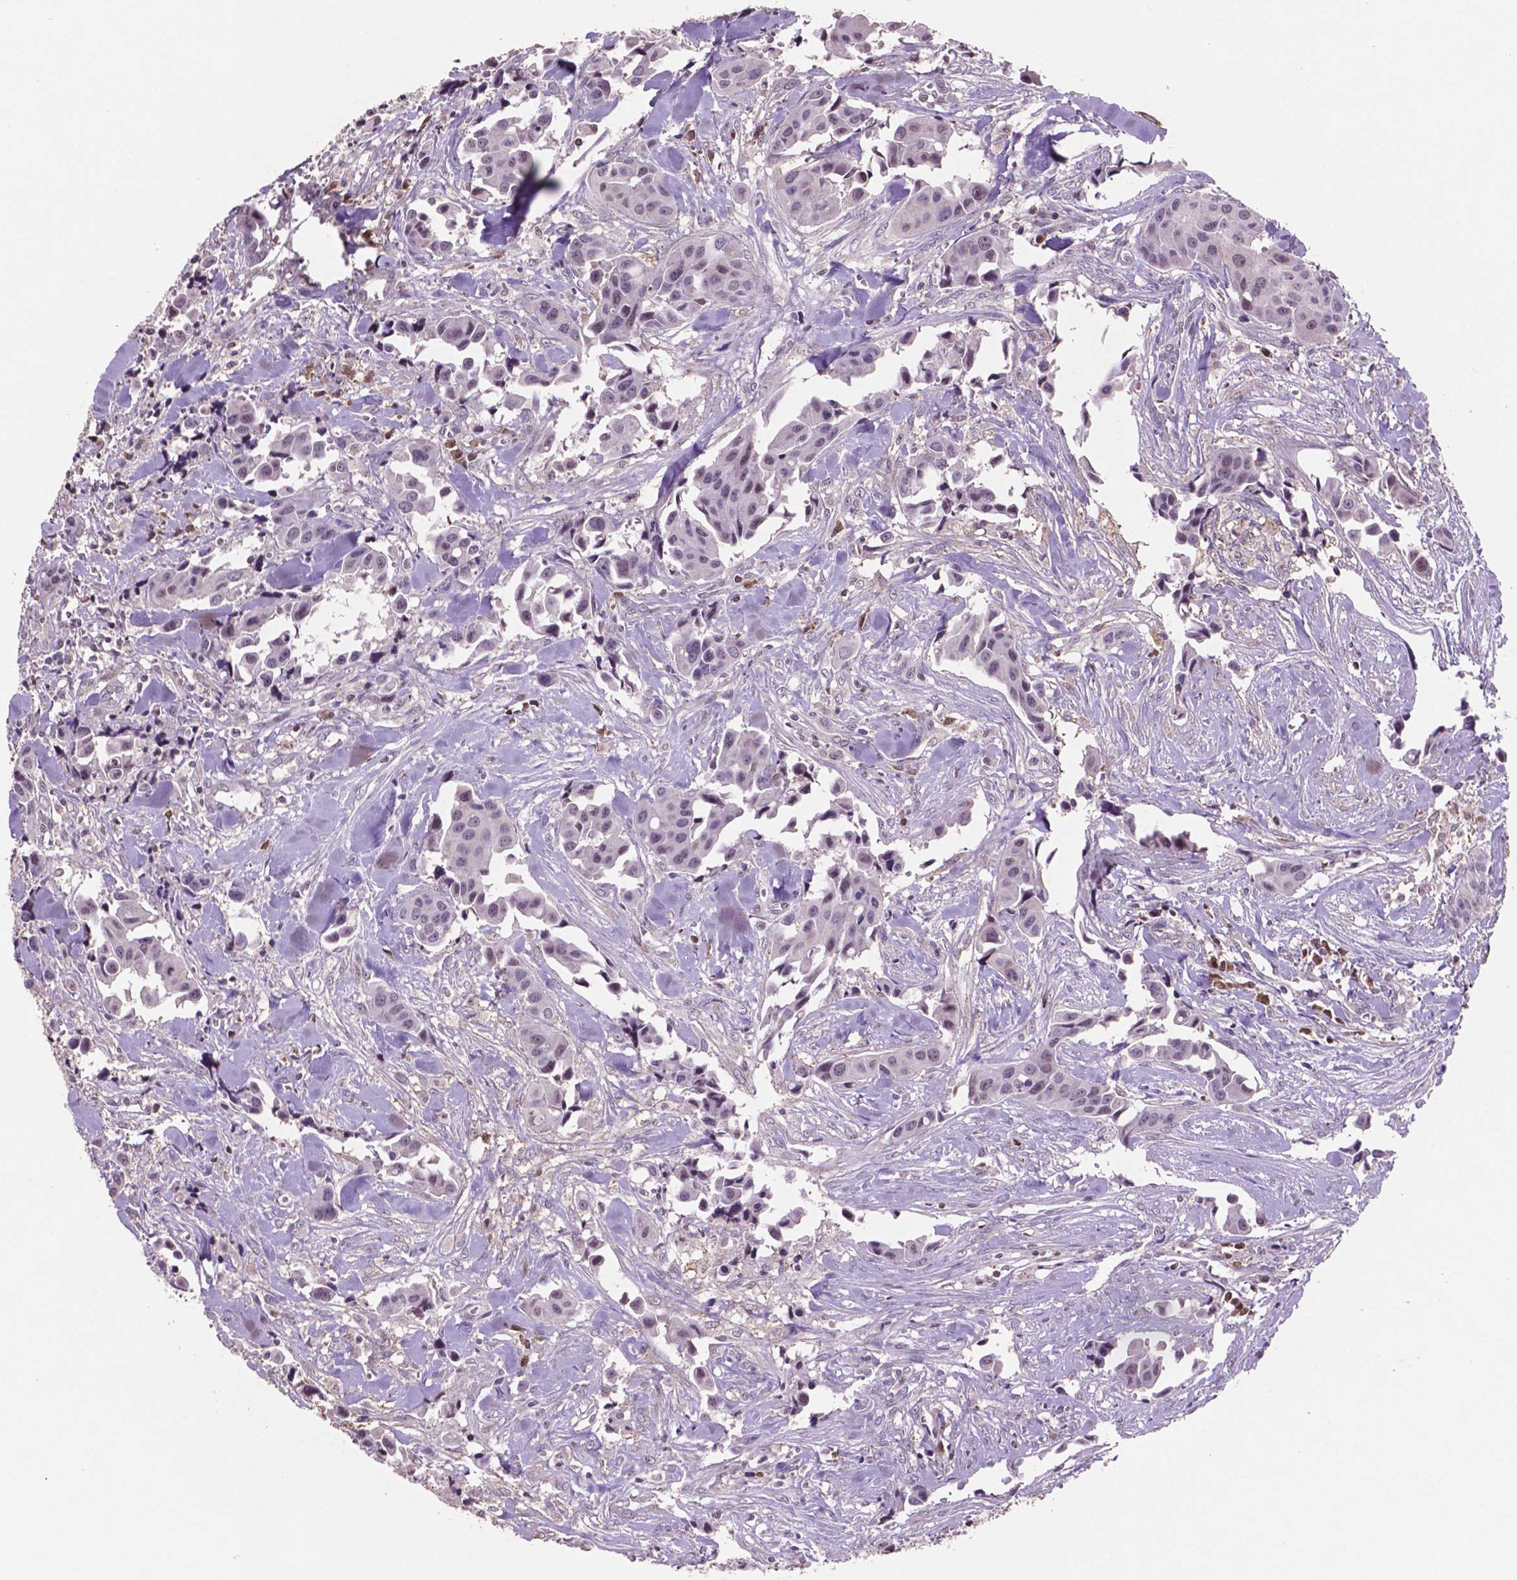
{"staining": {"intensity": "negative", "quantity": "none", "location": "none"}, "tissue": "head and neck cancer", "cell_type": "Tumor cells", "image_type": "cancer", "snomed": [{"axis": "morphology", "description": "Adenocarcinoma, NOS"}, {"axis": "topography", "description": "Head-Neck"}], "caption": "A high-resolution histopathology image shows immunohistochemistry (IHC) staining of head and neck cancer (adenocarcinoma), which shows no significant staining in tumor cells. (Stains: DAB immunohistochemistry with hematoxylin counter stain, Microscopy: brightfield microscopy at high magnification).", "gene": "GLRX", "patient": {"sex": "male", "age": 76}}